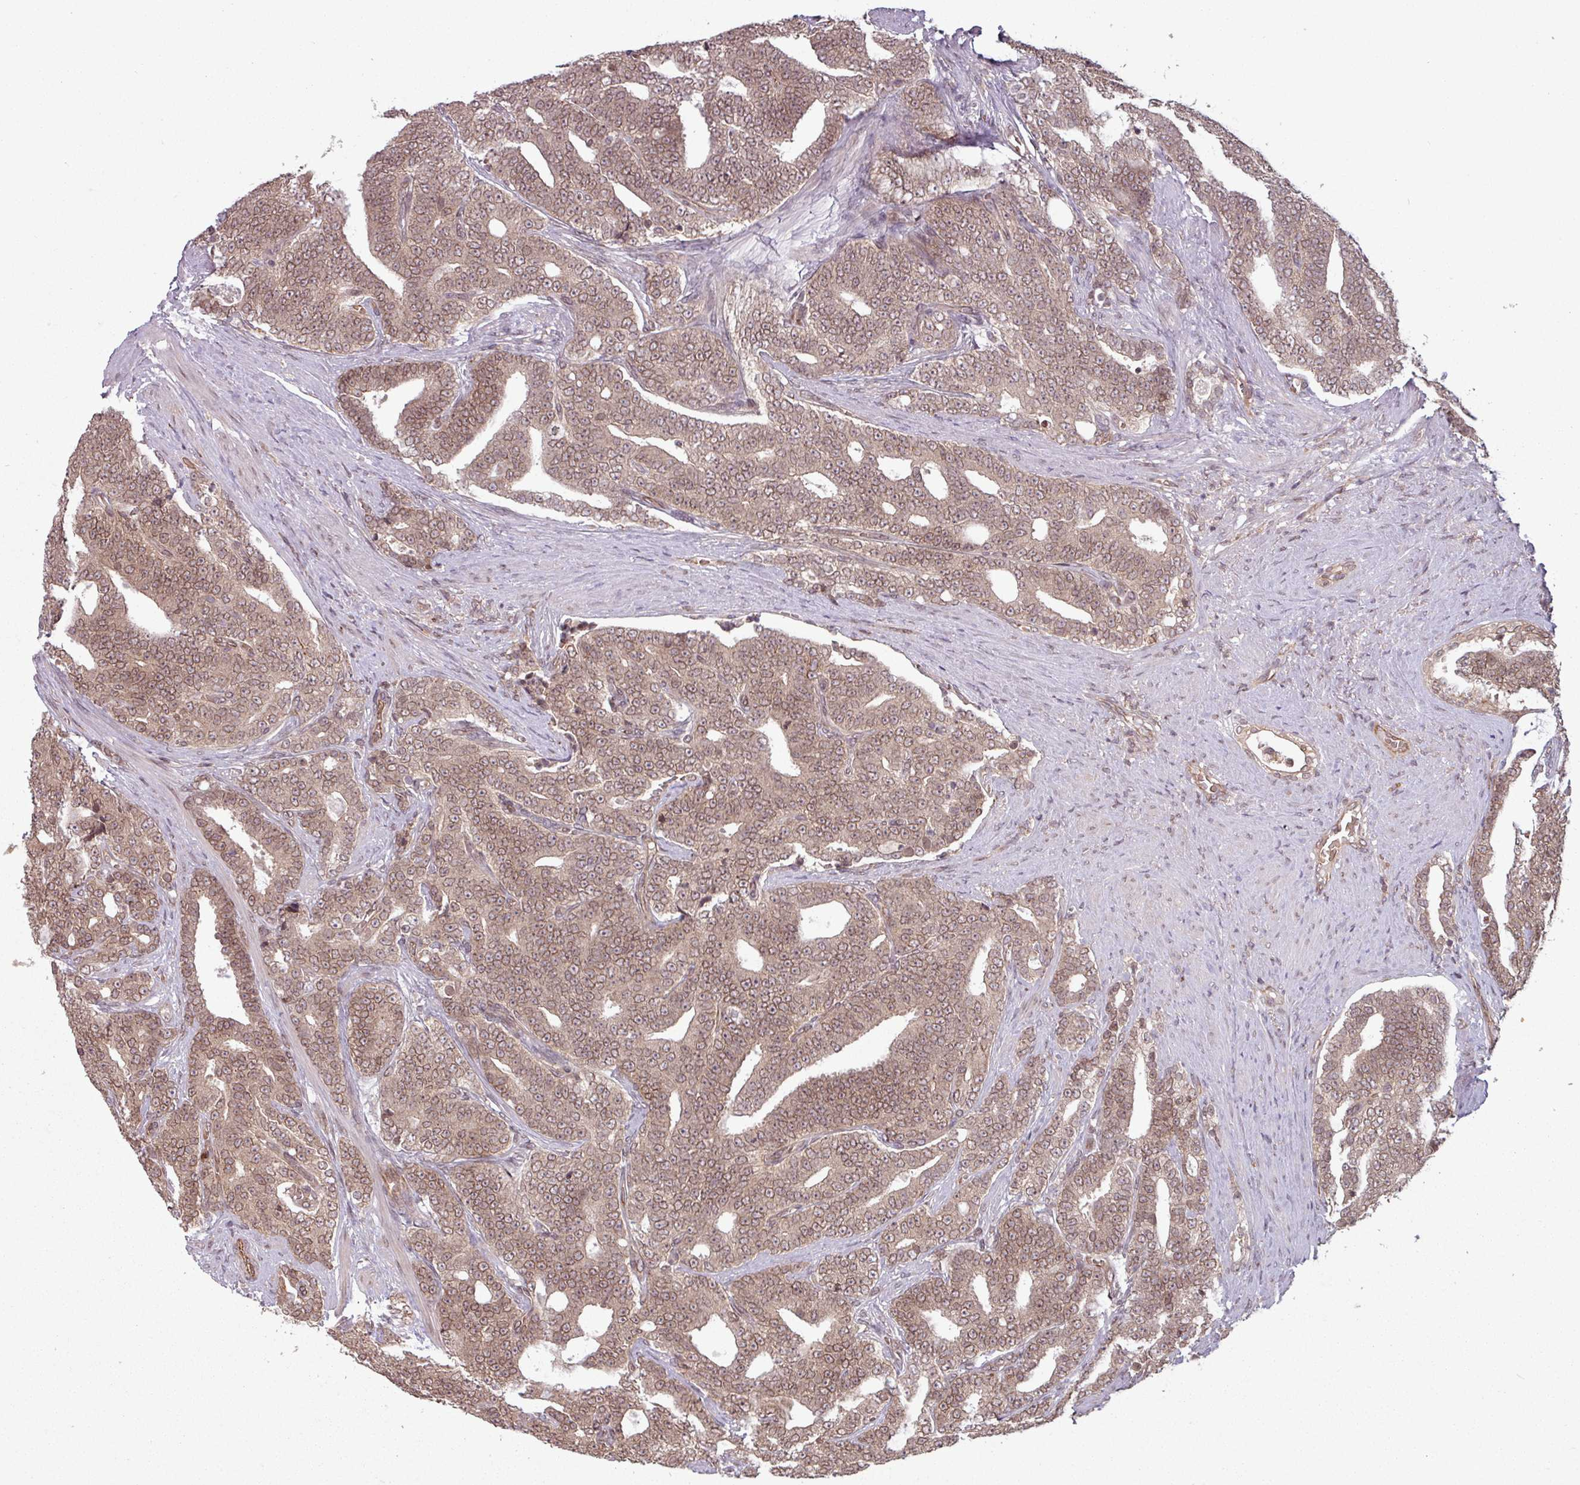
{"staining": {"intensity": "weak", "quantity": ">75%", "location": "cytoplasmic/membranous,nuclear"}, "tissue": "prostate cancer", "cell_type": "Tumor cells", "image_type": "cancer", "snomed": [{"axis": "morphology", "description": "Adenocarcinoma, High grade"}, {"axis": "topography", "description": "Prostate and seminal vesicle, NOS"}], "caption": "About >75% of tumor cells in human prostate cancer exhibit weak cytoplasmic/membranous and nuclear protein positivity as visualized by brown immunohistochemical staining.", "gene": "RBM4B", "patient": {"sex": "male", "age": 67}}